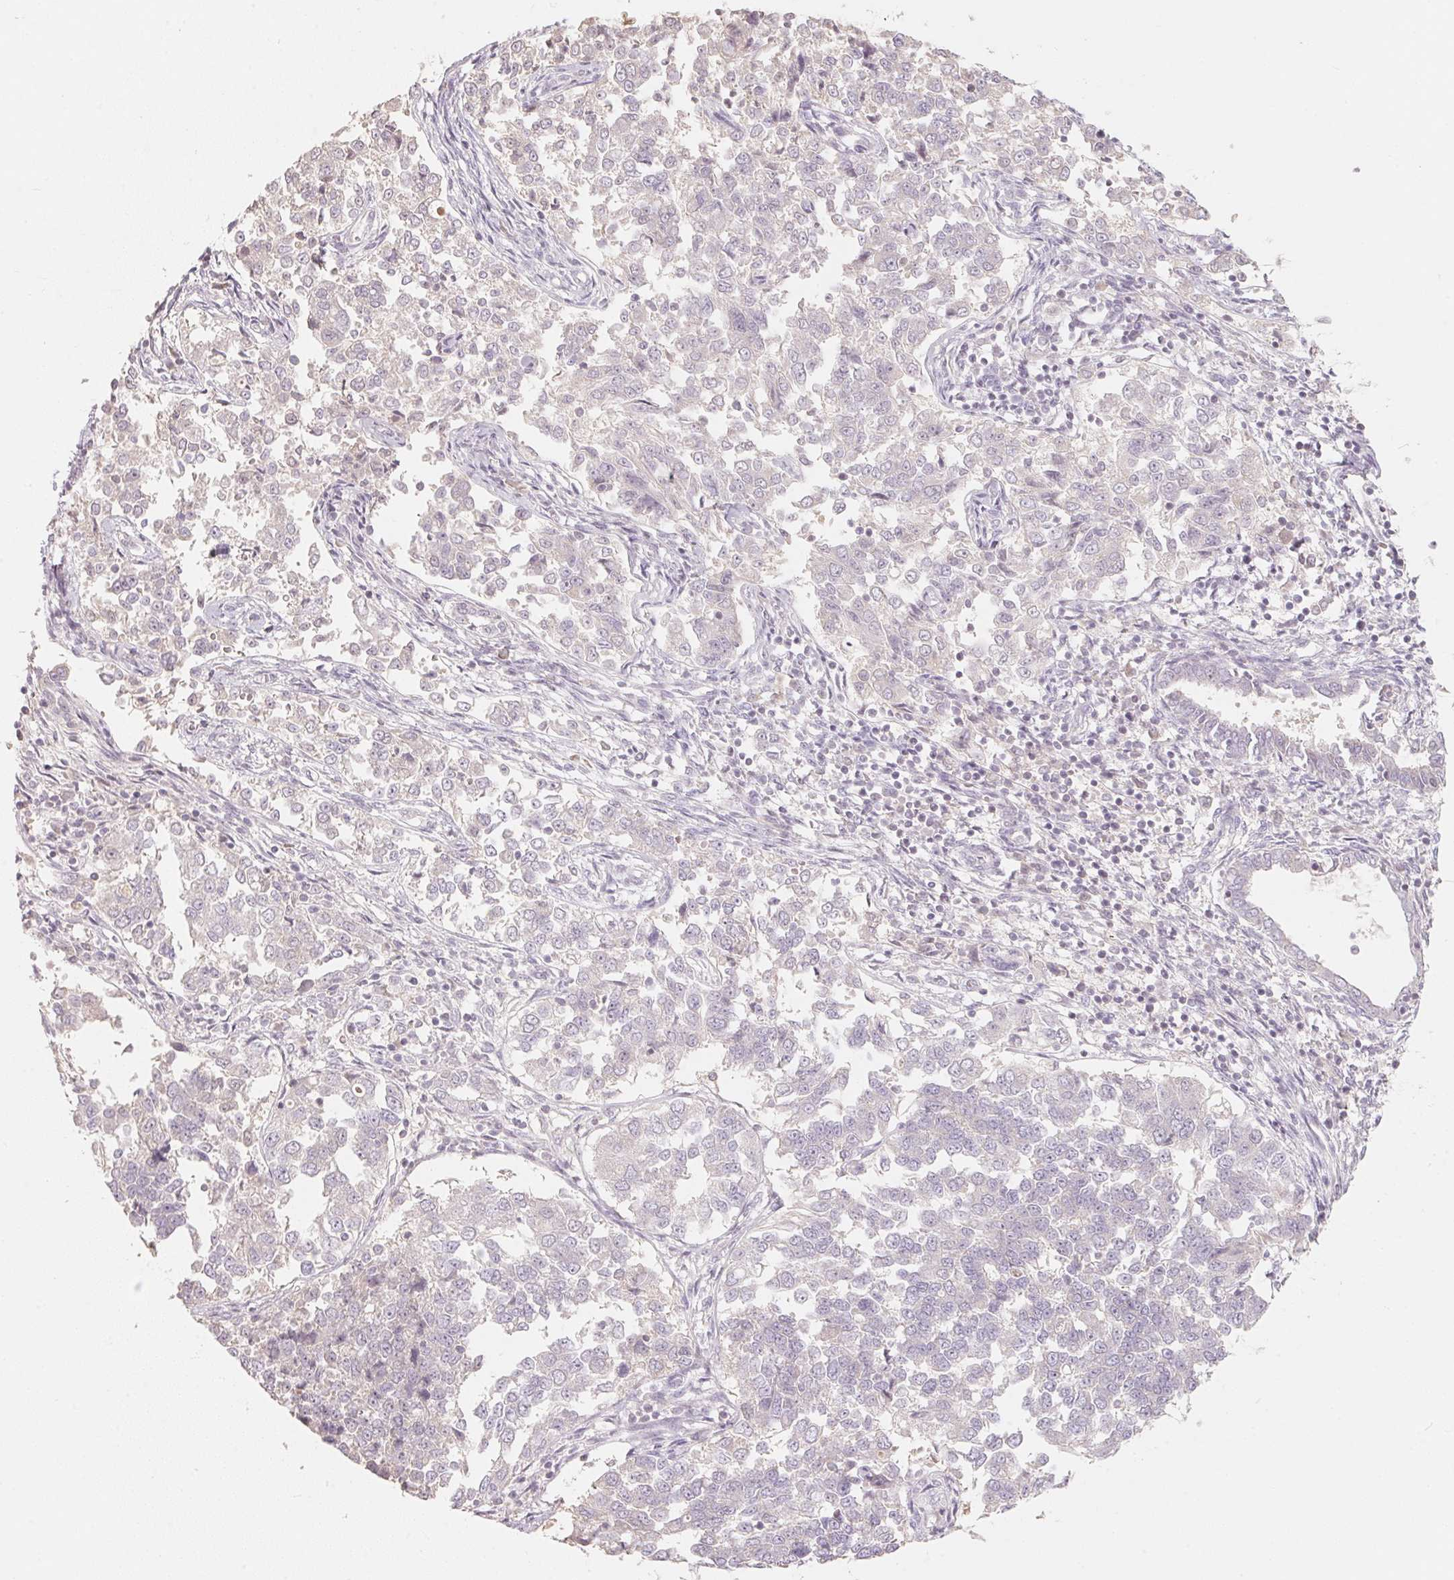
{"staining": {"intensity": "negative", "quantity": "none", "location": "none"}, "tissue": "endometrial cancer", "cell_type": "Tumor cells", "image_type": "cancer", "snomed": [{"axis": "morphology", "description": "Adenocarcinoma, NOS"}, {"axis": "topography", "description": "Endometrium"}], "caption": "IHC image of endometrial adenocarcinoma stained for a protein (brown), which exhibits no positivity in tumor cells.", "gene": "TP53AIP1", "patient": {"sex": "female", "age": 43}}